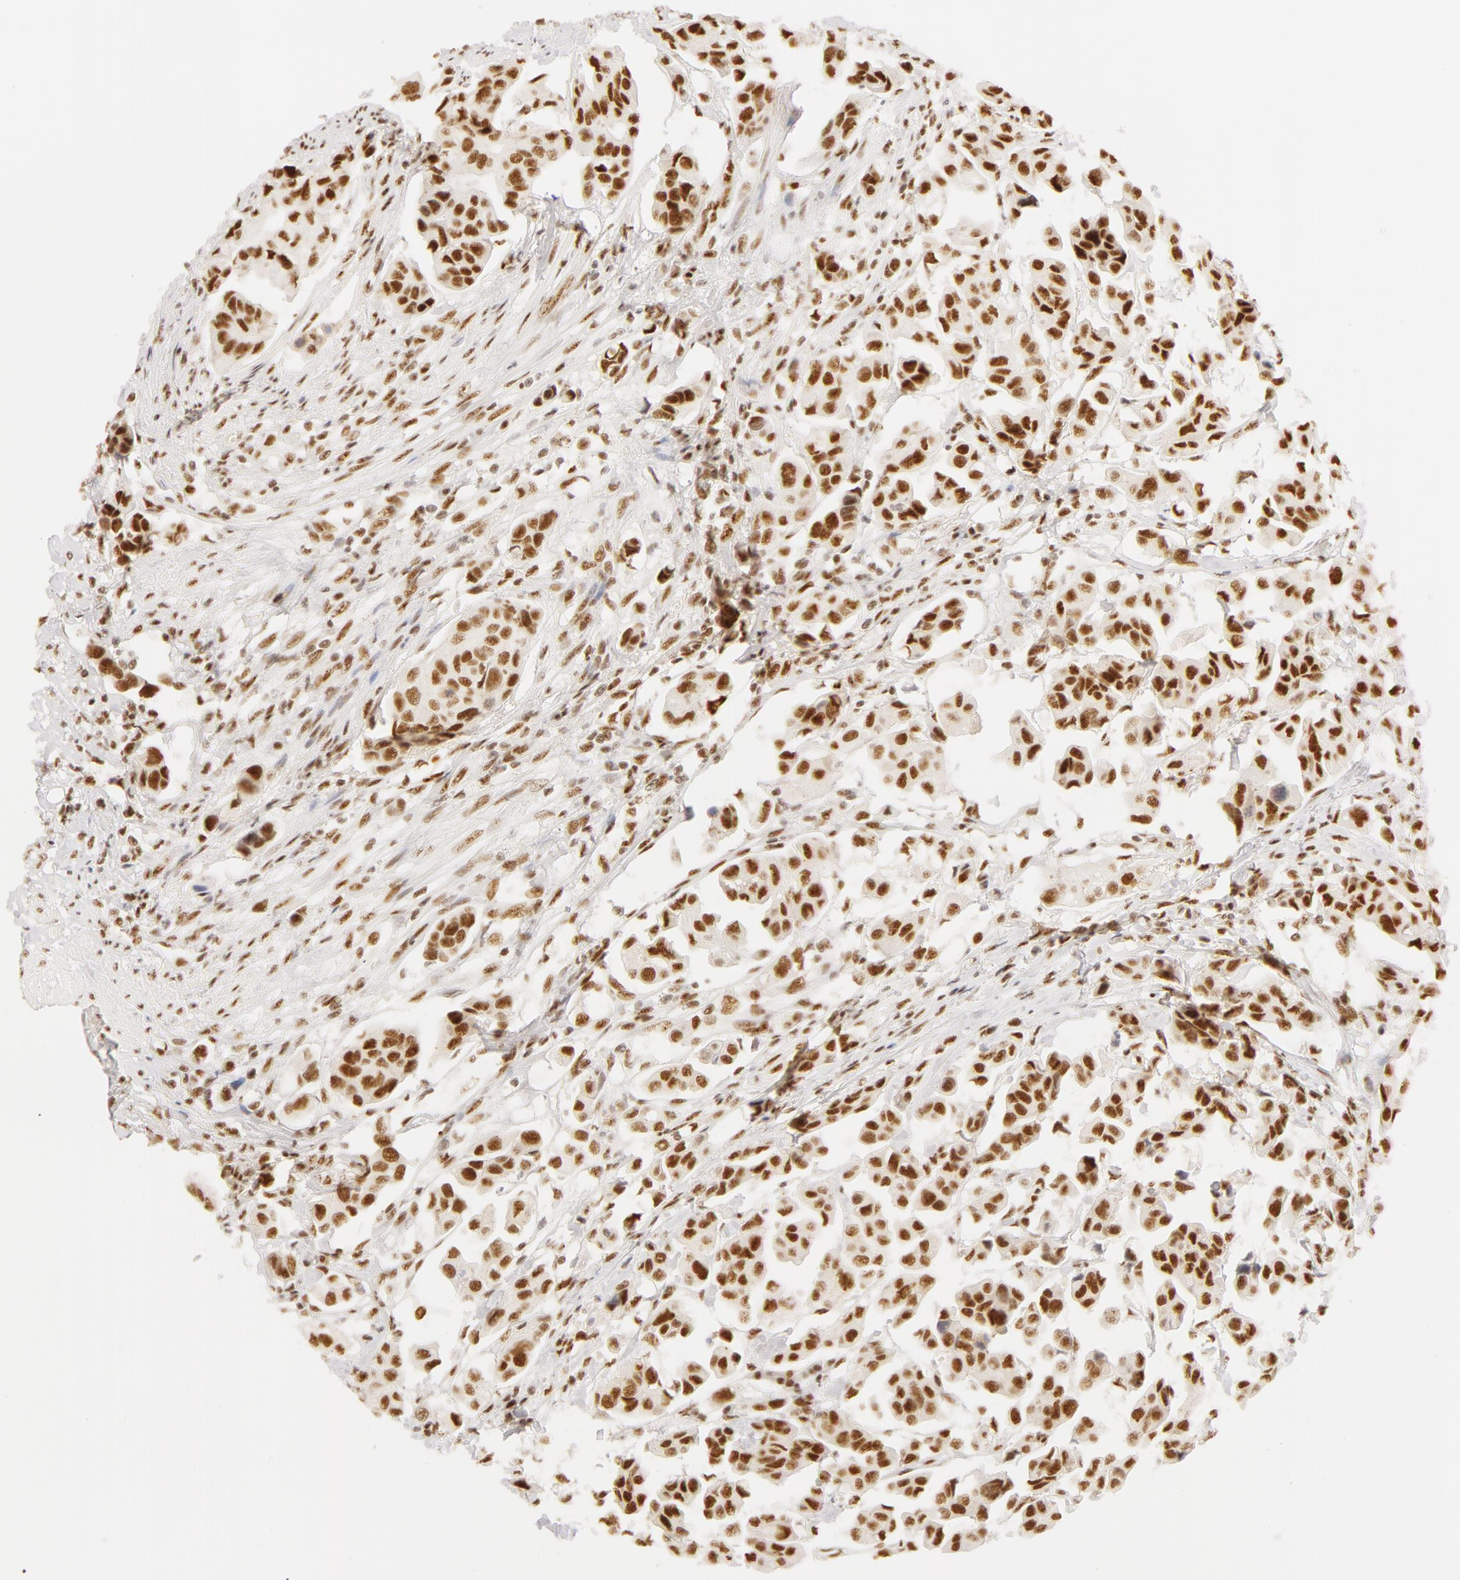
{"staining": {"intensity": "moderate", "quantity": ">75%", "location": "nuclear"}, "tissue": "urothelial cancer", "cell_type": "Tumor cells", "image_type": "cancer", "snomed": [{"axis": "morphology", "description": "Adenocarcinoma, NOS"}, {"axis": "topography", "description": "Urinary bladder"}], "caption": "Immunohistochemistry (IHC) of human urothelial cancer shows medium levels of moderate nuclear expression in about >75% of tumor cells.", "gene": "RBM39", "patient": {"sex": "male", "age": 61}}